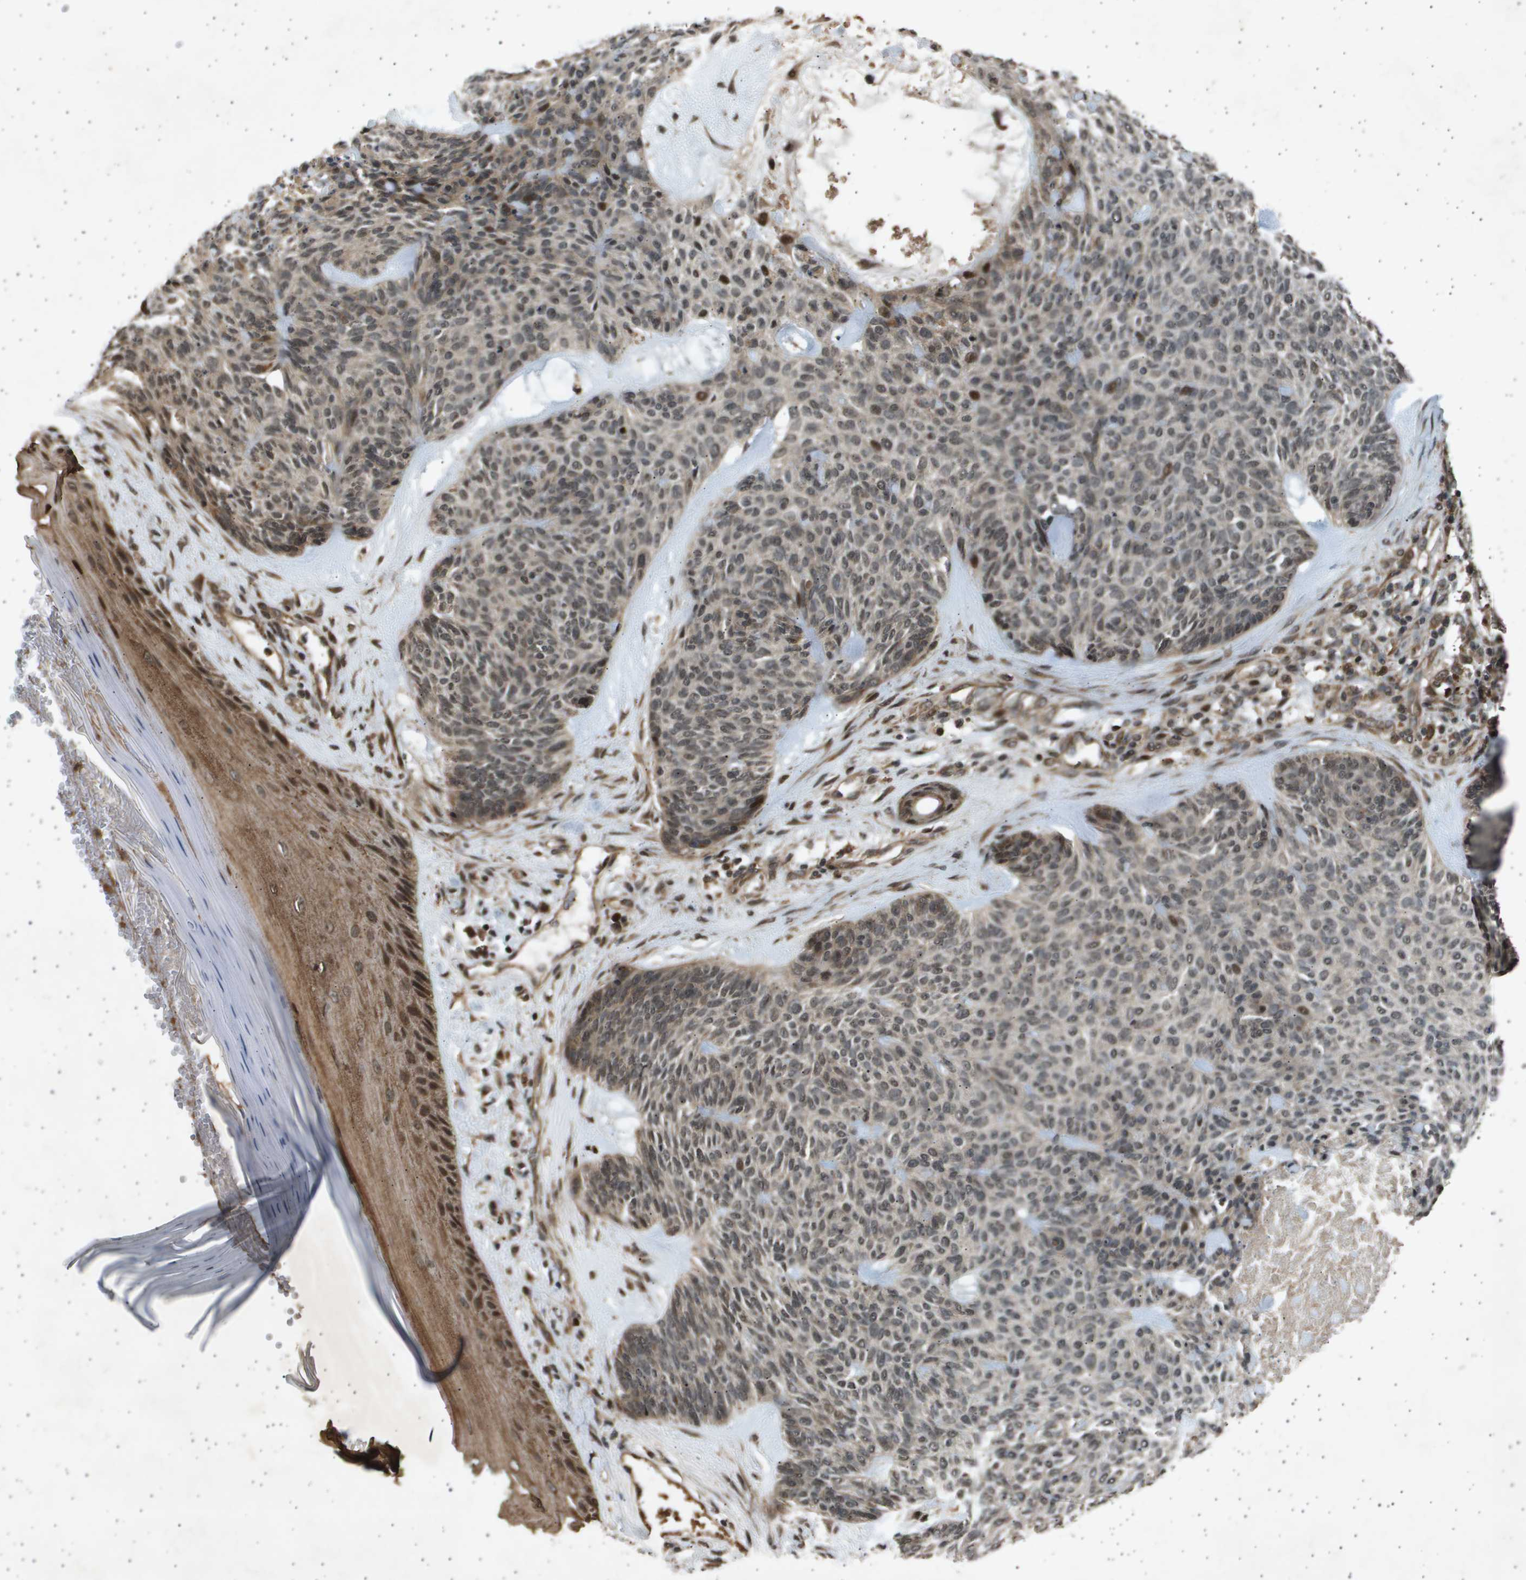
{"staining": {"intensity": "weak", "quantity": "25%-75%", "location": "cytoplasmic/membranous,nuclear"}, "tissue": "skin cancer", "cell_type": "Tumor cells", "image_type": "cancer", "snomed": [{"axis": "morphology", "description": "Basal cell carcinoma"}, {"axis": "topography", "description": "Skin"}], "caption": "Immunohistochemical staining of skin basal cell carcinoma demonstrates weak cytoplasmic/membranous and nuclear protein expression in about 25%-75% of tumor cells. (Stains: DAB in brown, nuclei in blue, Microscopy: brightfield microscopy at high magnification).", "gene": "TNRC6A", "patient": {"sex": "male", "age": 55}}